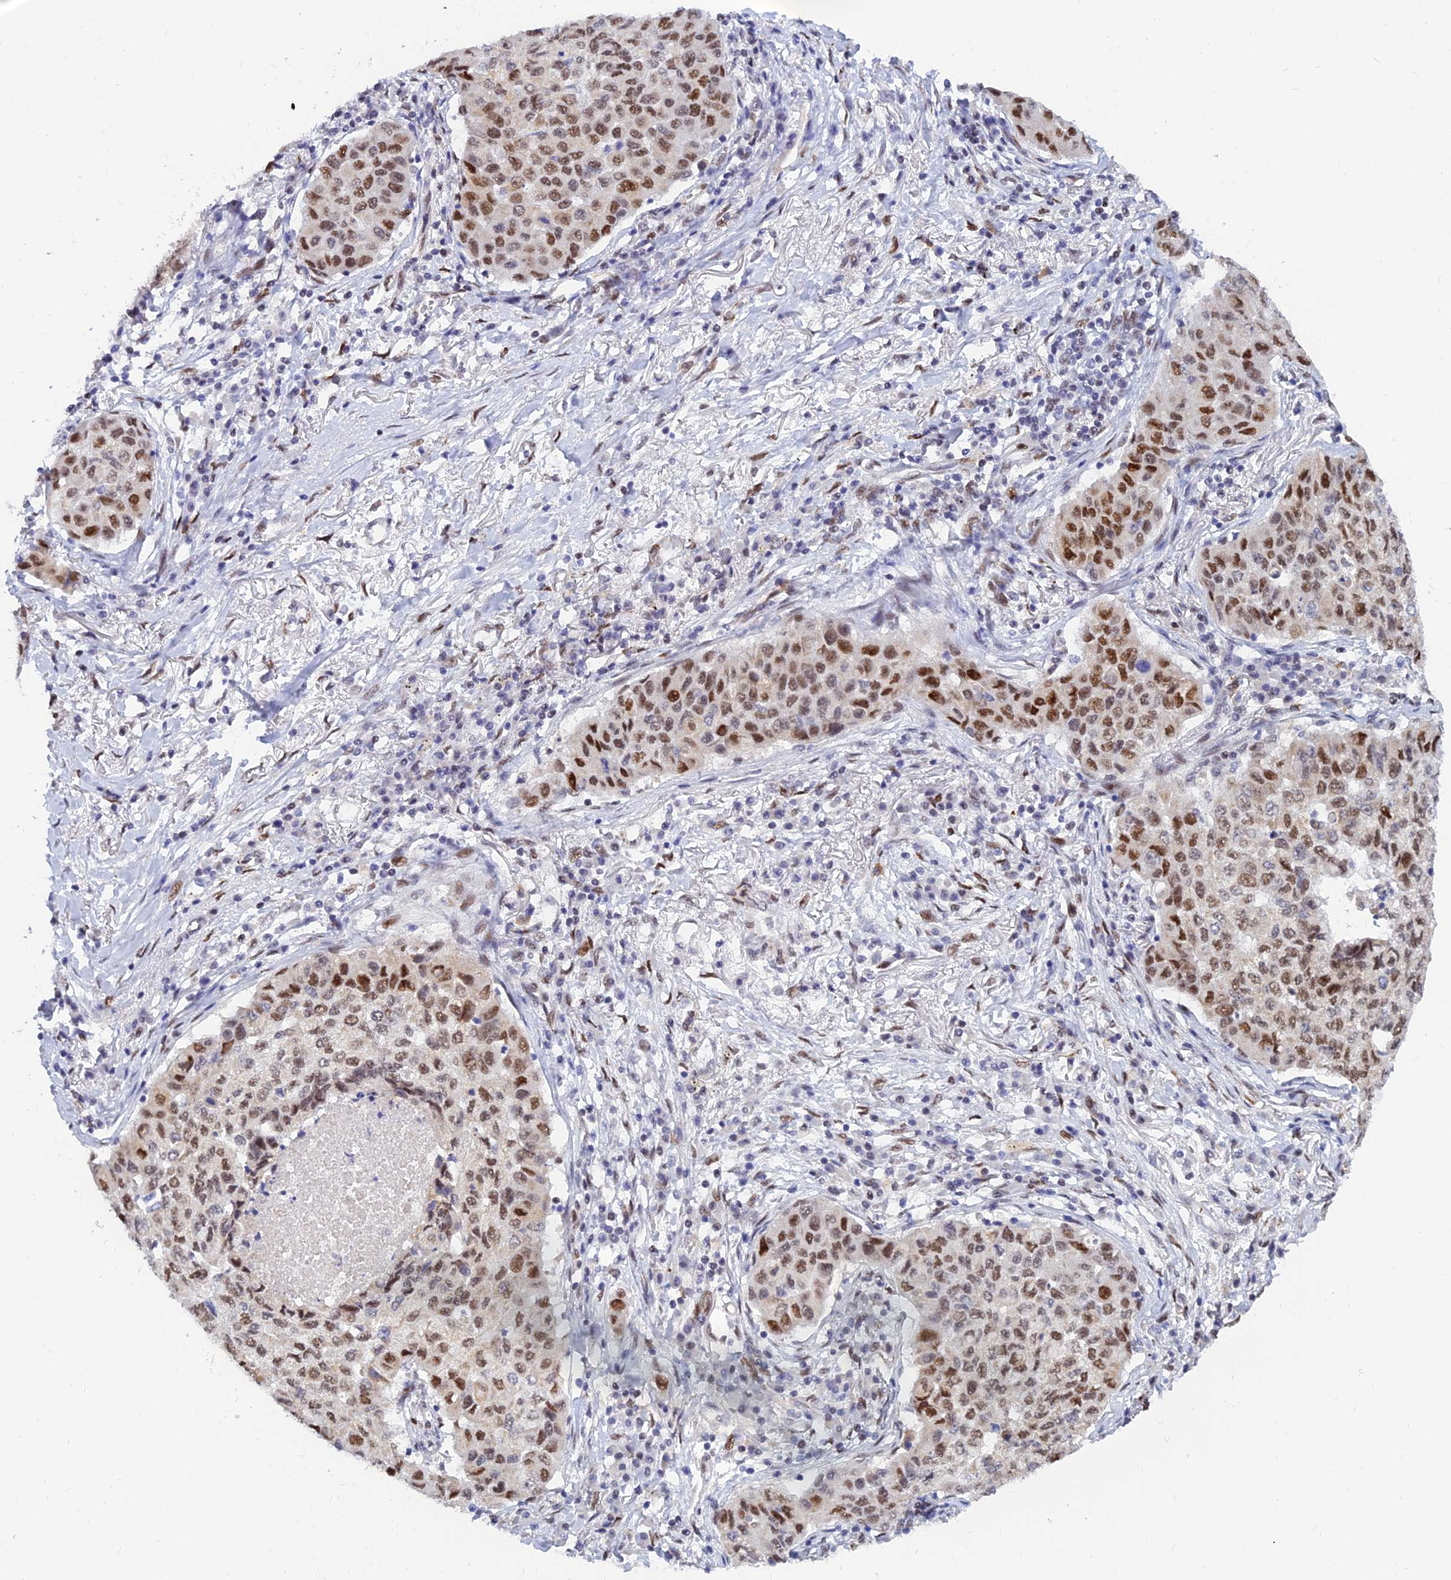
{"staining": {"intensity": "moderate", "quantity": ">75%", "location": "nuclear"}, "tissue": "lung cancer", "cell_type": "Tumor cells", "image_type": "cancer", "snomed": [{"axis": "morphology", "description": "Squamous cell carcinoma, NOS"}, {"axis": "topography", "description": "Lung"}], "caption": "Immunohistochemistry (IHC) micrograph of squamous cell carcinoma (lung) stained for a protein (brown), which shows medium levels of moderate nuclear expression in approximately >75% of tumor cells.", "gene": "CLK4", "patient": {"sex": "male", "age": 74}}